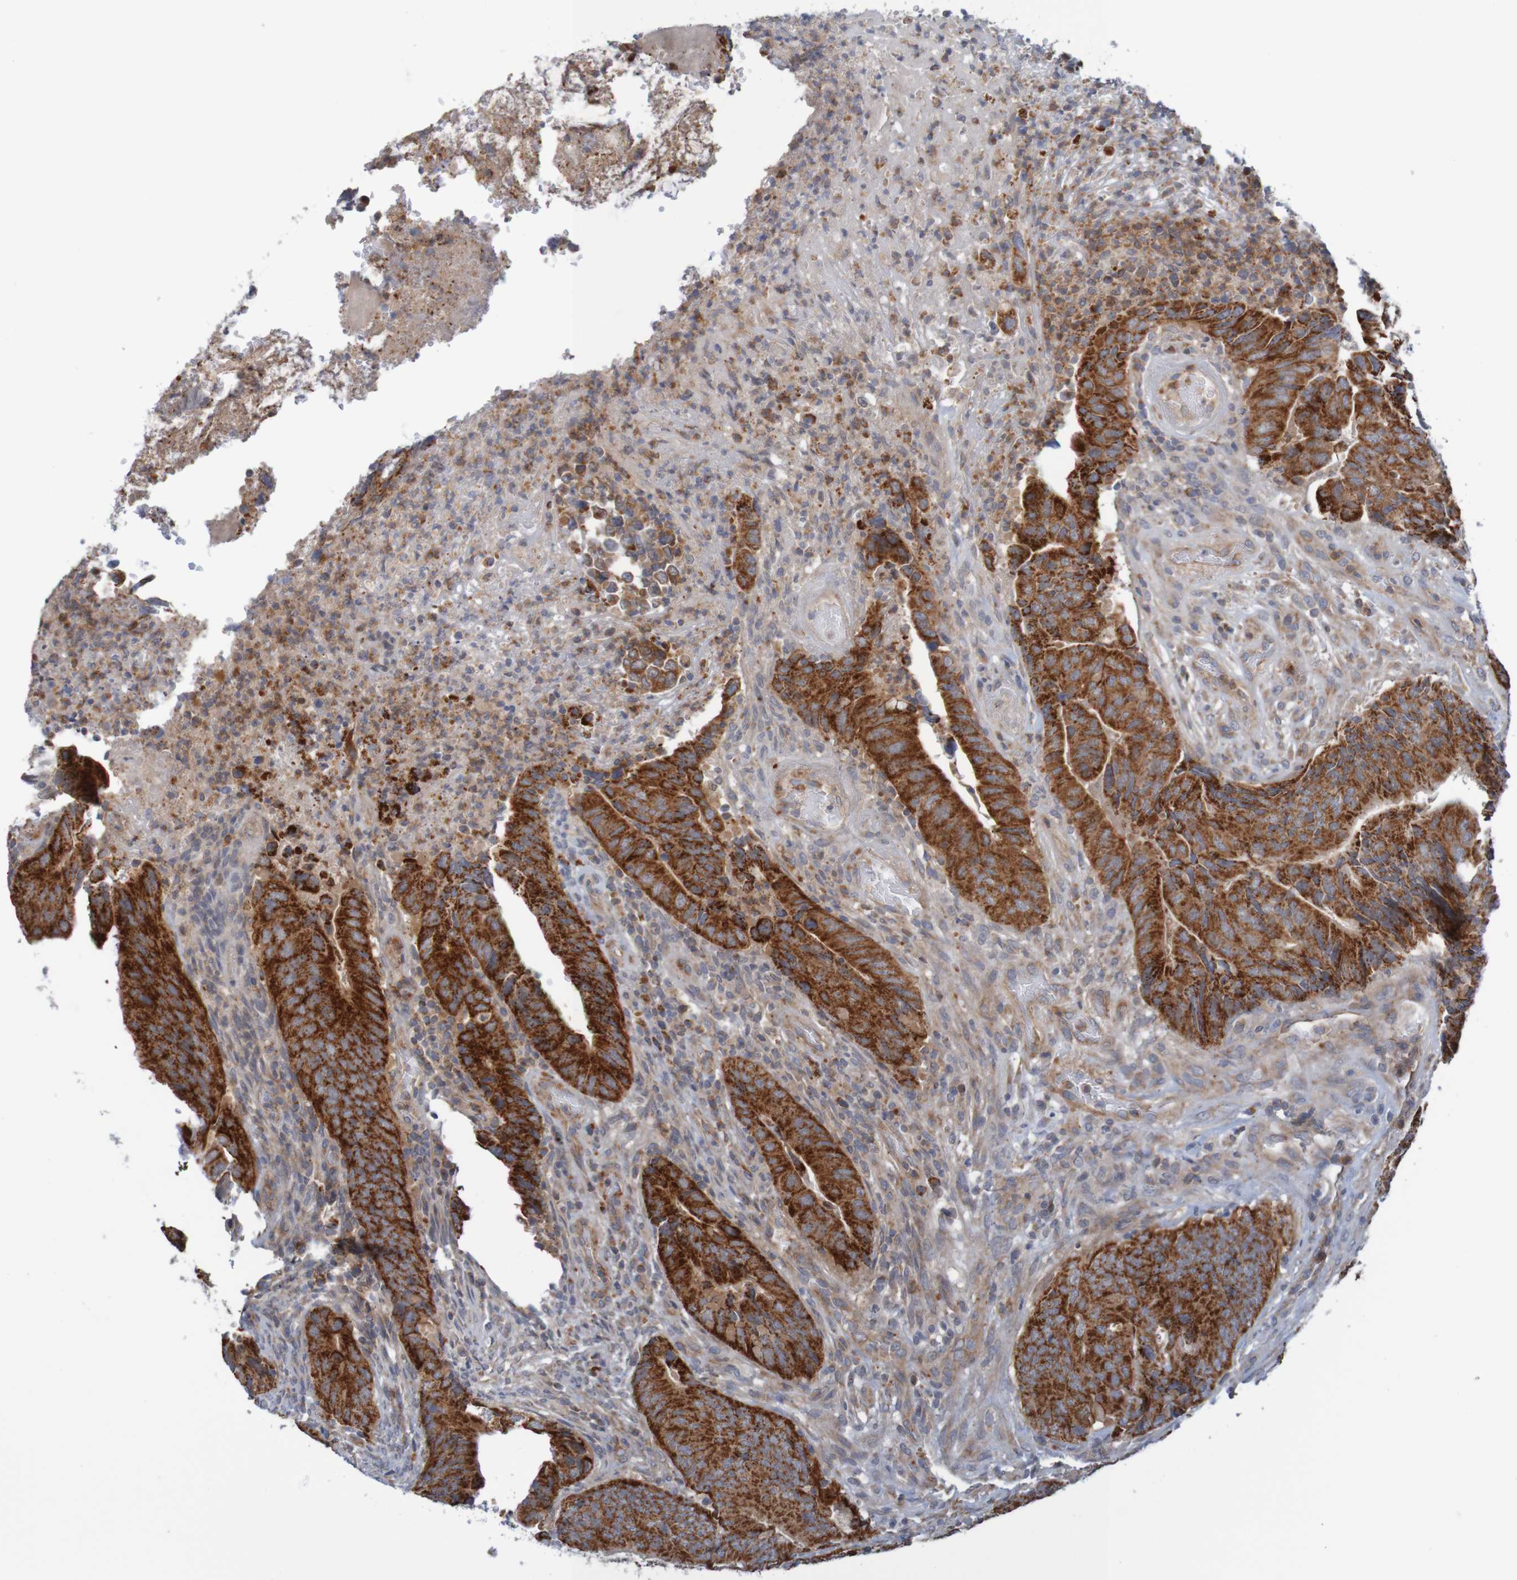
{"staining": {"intensity": "strong", "quantity": ">75%", "location": "cytoplasmic/membranous"}, "tissue": "colorectal cancer", "cell_type": "Tumor cells", "image_type": "cancer", "snomed": [{"axis": "morphology", "description": "Normal tissue, NOS"}, {"axis": "morphology", "description": "Adenocarcinoma, NOS"}, {"axis": "topography", "description": "Colon"}], "caption": "Brown immunohistochemical staining in colorectal adenocarcinoma shows strong cytoplasmic/membranous positivity in about >75% of tumor cells.", "gene": "NAV2", "patient": {"sex": "male", "age": 56}}